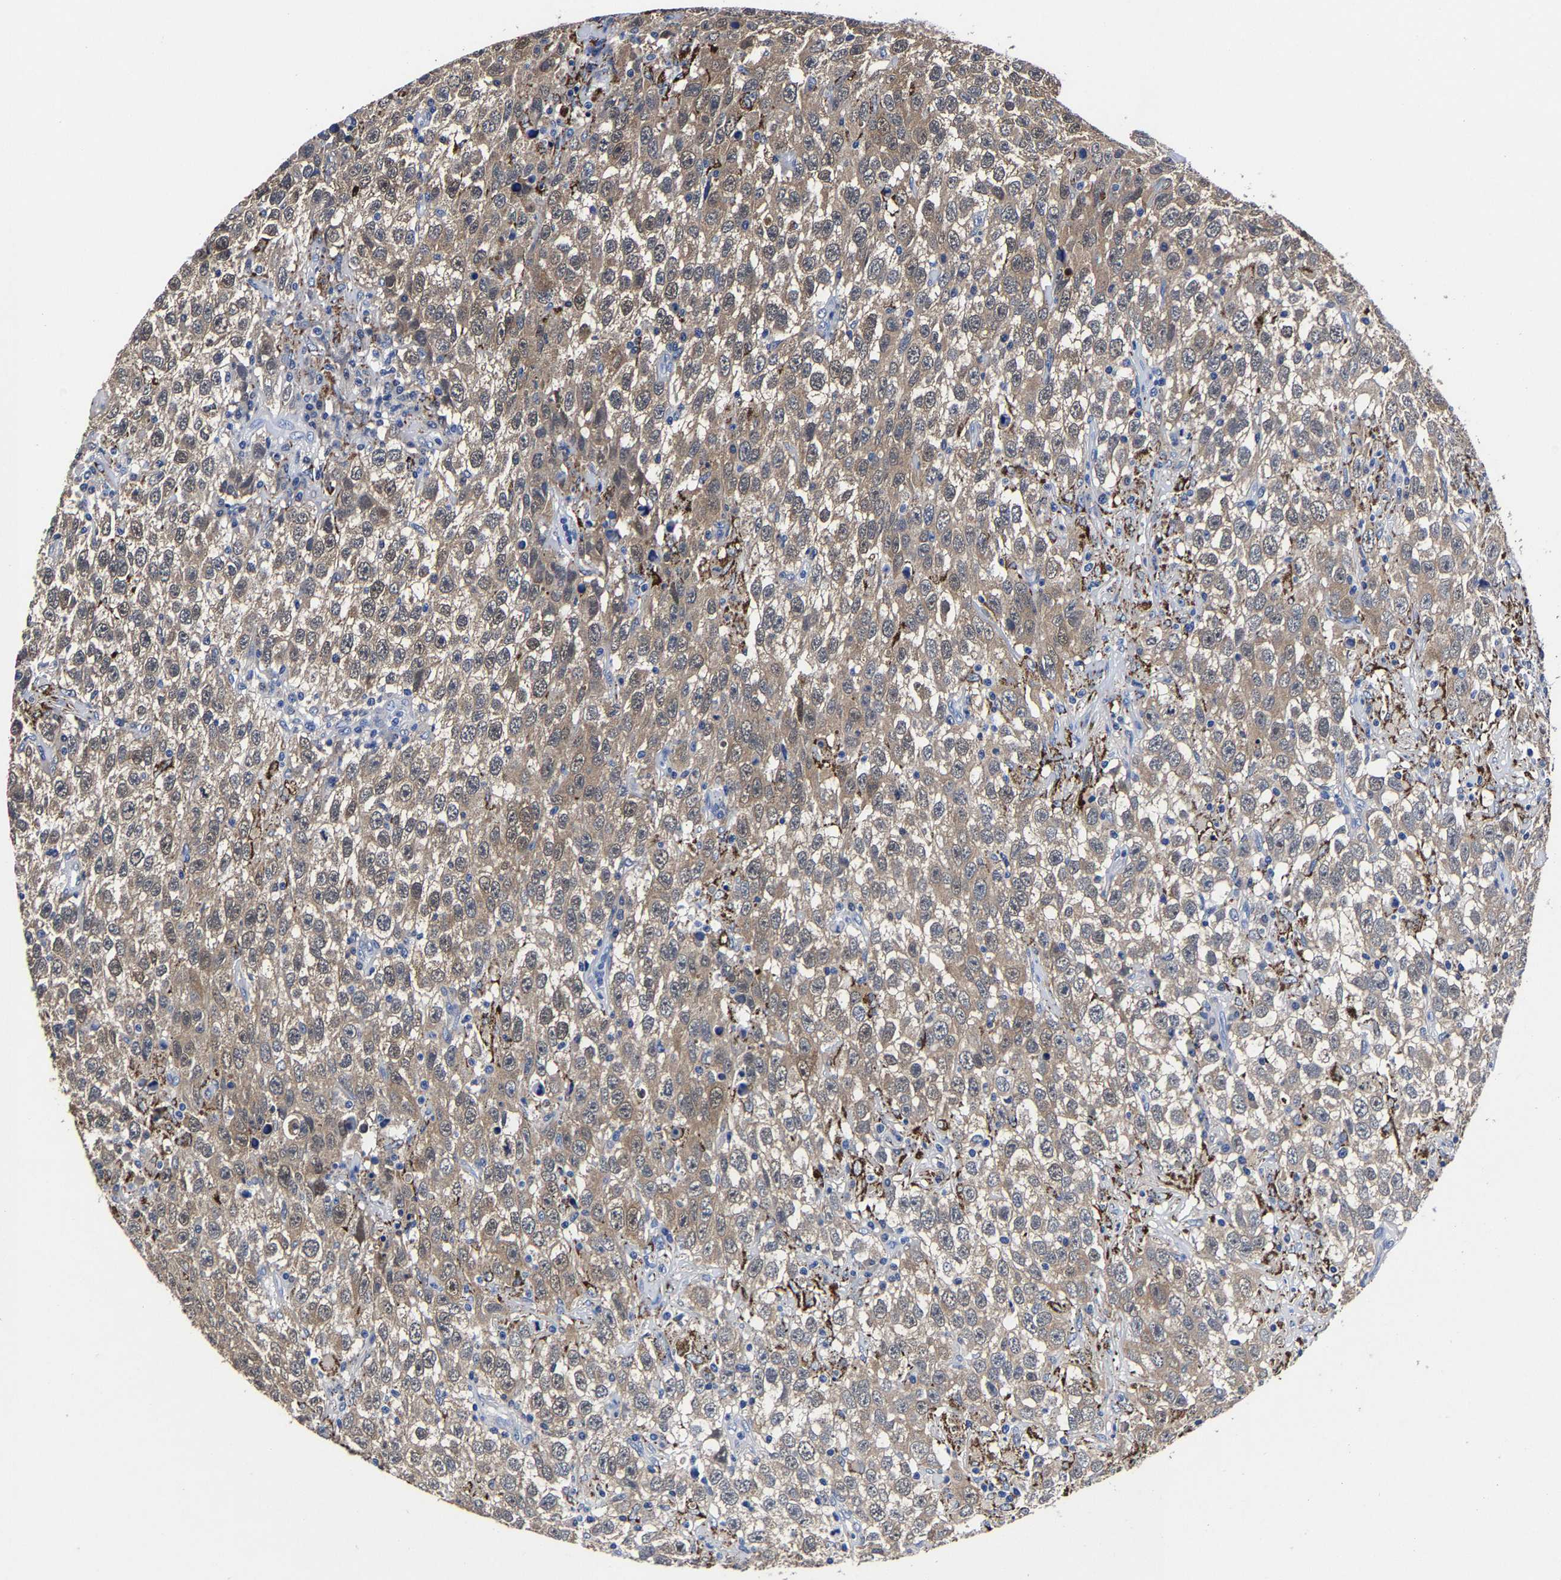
{"staining": {"intensity": "weak", "quantity": ">75%", "location": "cytoplasmic/membranous"}, "tissue": "testis cancer", "cell_type": "Tumor cells", "image_type": "cancer", "snomed": [{"axis": "morphology", "description": "Seminoma, NOS"}, {"axis": "topography", "description": "Testis"}], "caption": "Tumor cells display weak cytoplasmic/membranous staining in about >75% of cells in testis cancer (seminoma). The staining is performed using DAB brown chromogen to label protein expression. The nuclei are counter-stained blue using hematoxylin.", "gene": "PSPH", "patient": {"sex": "male", "age": 41}}